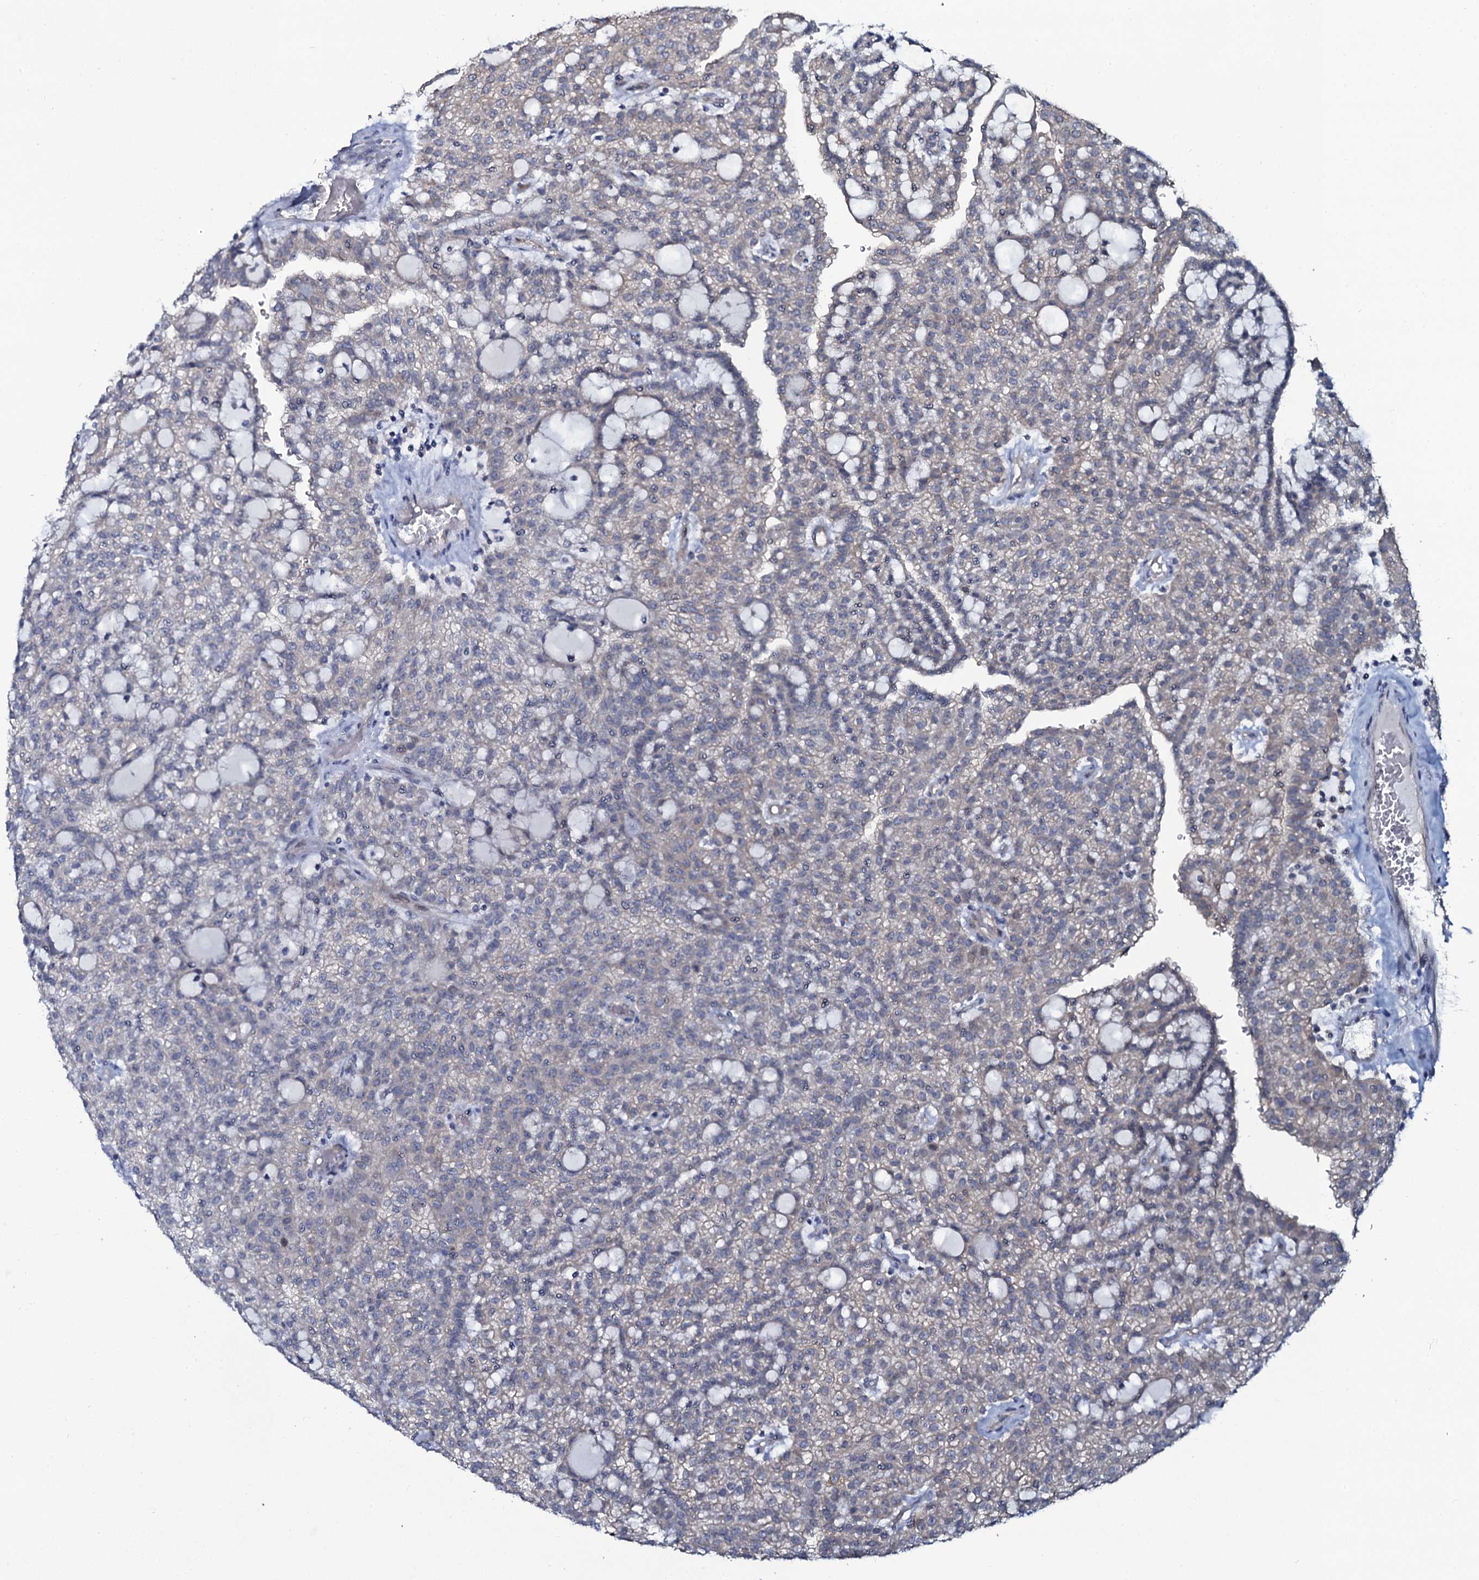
{"staining": {"intensity": "weak", "quantity": "<25%", "location": "cytoplasmic/membranous"}, "tissue": "renal cancer", "cell_type": "Tumor cells", "image_type": "cancer", "snomed": [{"axis": "morphology", "description": "Adenocarcinoma, NOS"}, {"axis": "topography", "description": "Kidney"}], "caption": "An immunohistochemistry (IHC) photomicrograph of adenocarcinoma (renal) is shown. There is no staining in tumor cells of adenocarcinoma (renal).", "gene": "C10orf88", "patient": {"sex": "male", "age": 63}}